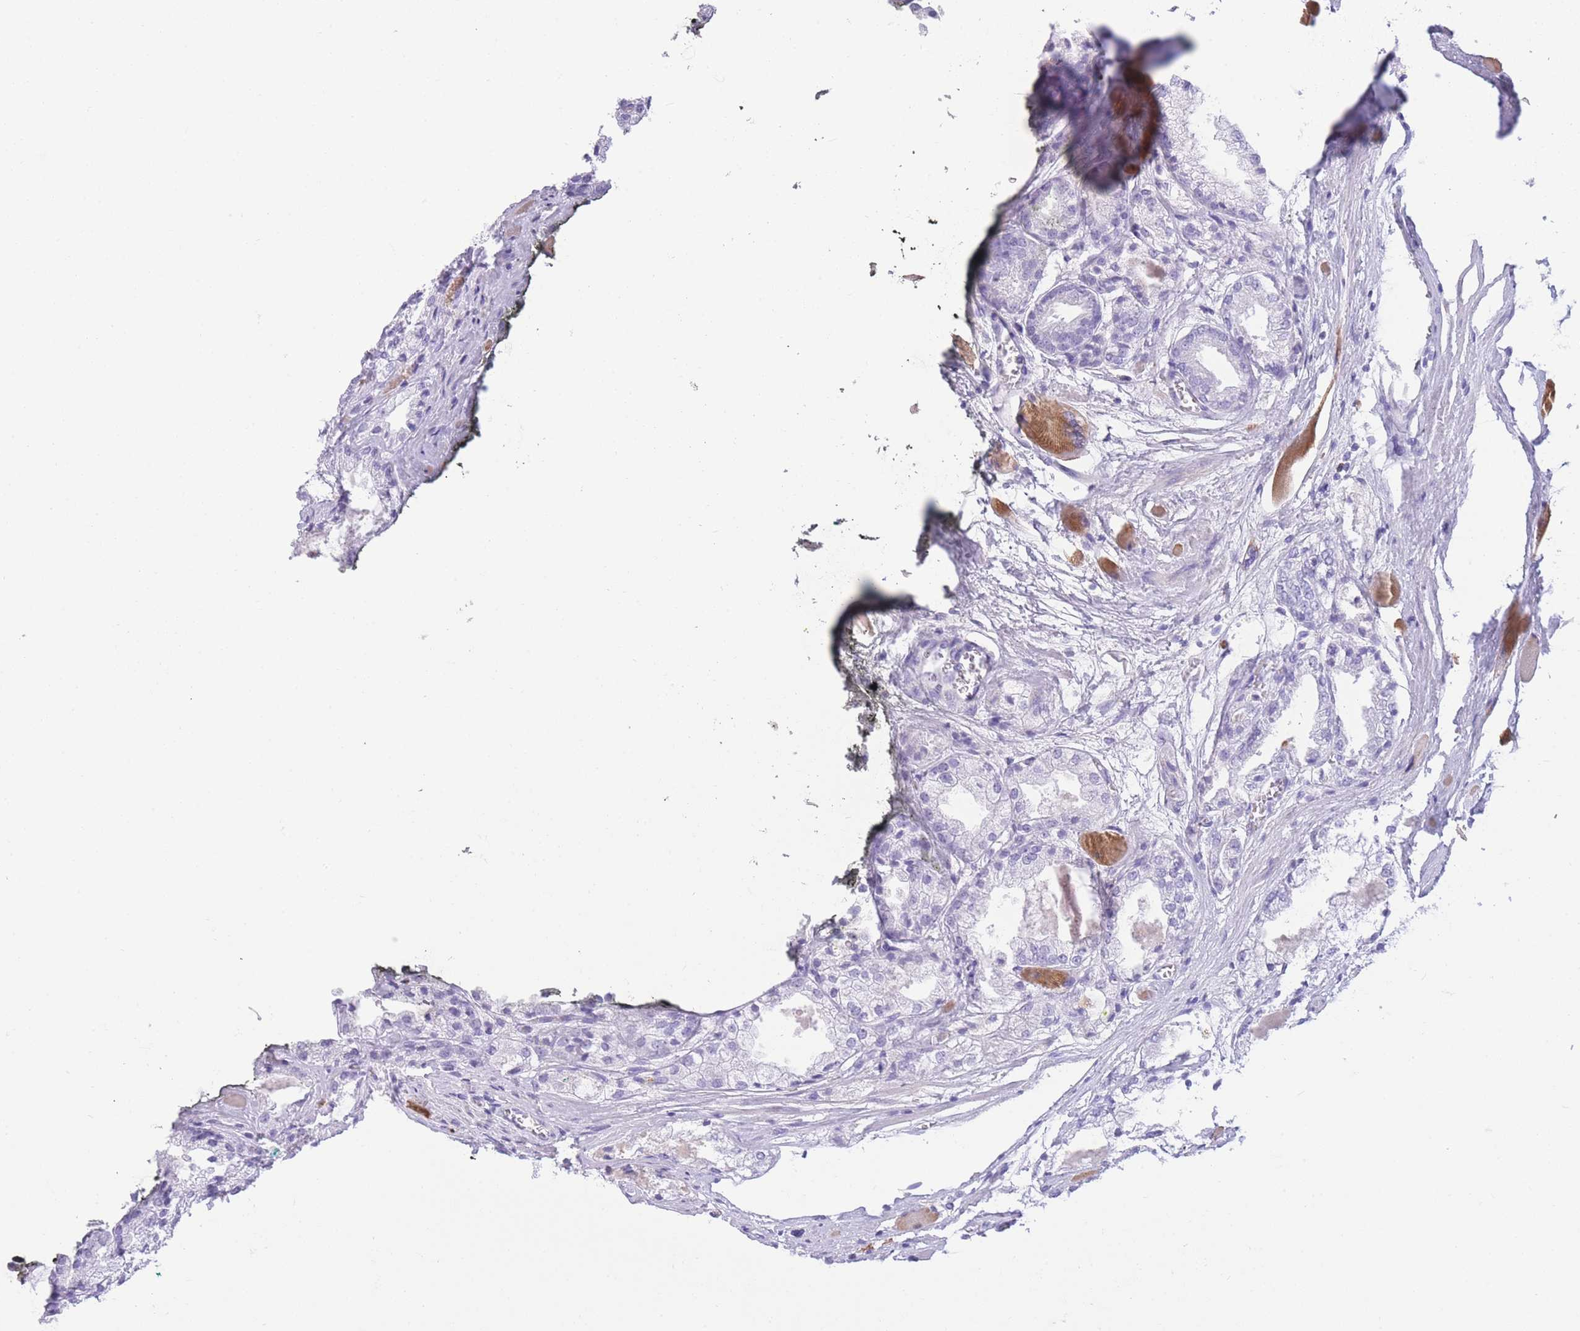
{"staining": {"intensity": "negative", "quantity": "none", "location": "none"}, "tissue": "prostate cancer", "cell_type": "Tumor cells", "image_type": "cancer", "snomed": [{"axis": "morphology", "description": "Adenocarcinoma, Low grade"}, {"axis": "topography", "description": "Prostate"}], "caption": "High power microscopy histopathology image of an immunohistochemistry photomicrograph of adenocarcinoma (low-grade) (prostate), revealing no significant staining in tumor cells.", "gene": "PLBD1", "patient": {"sex": "male", "age": 67}}